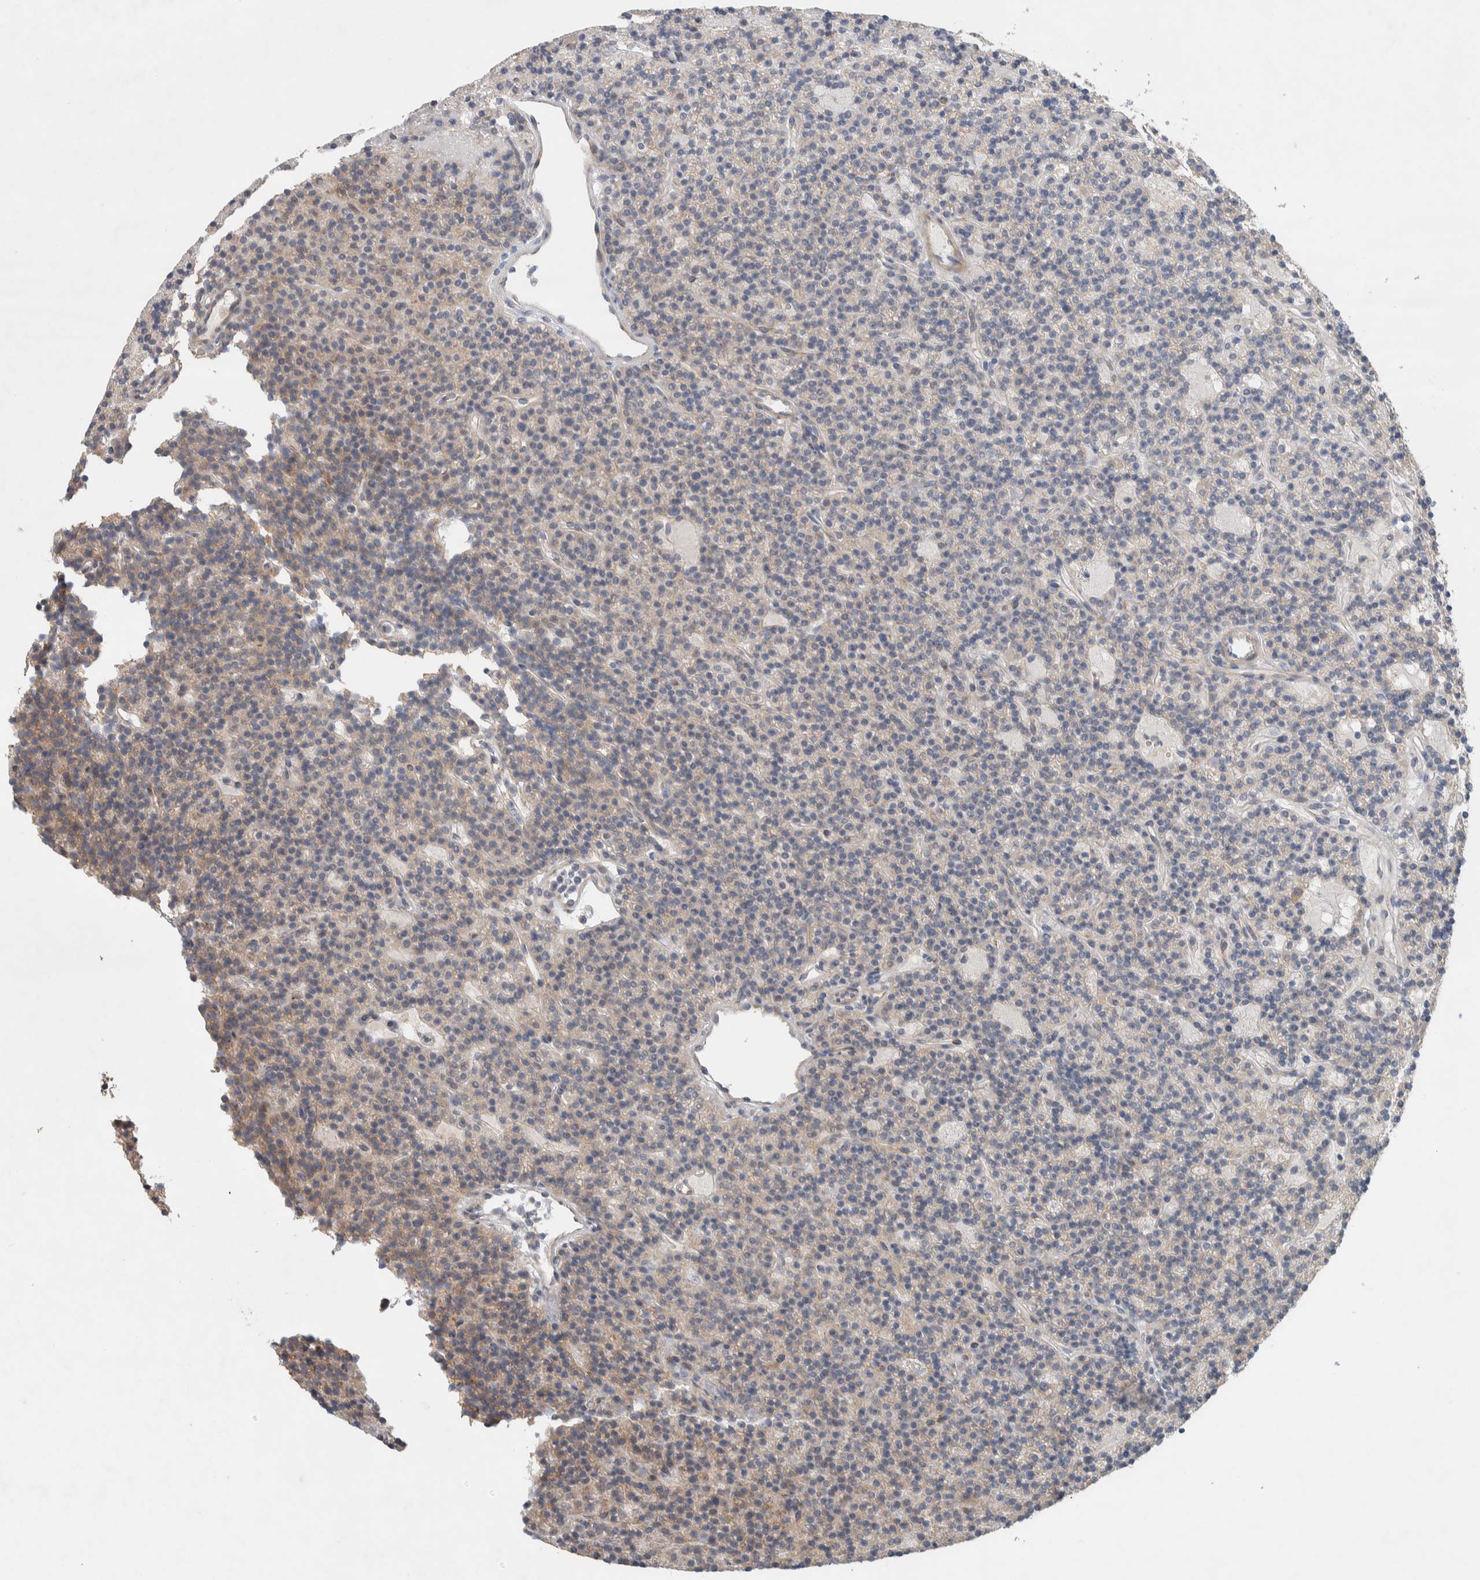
{"staining": {"intensity": "weak", "quantity": "<25%", "location": "cytoplasmic/membranous"}, "tissue": "parathyroid gland", "cell_type": "Glandular cells", "image_type": "normal", "snomed": [{"axis": "morphology", "description": "Normal tissue, NOS"}, {"axis": "topography", "description": "Parathyroid gland"}], "caption": "DAB immunohistochemical staining of normal parathyroid gland displays no significant expression in glandular cells.", "gene": "ADCY8", "patient": {"sex": "male", "age": 75}}